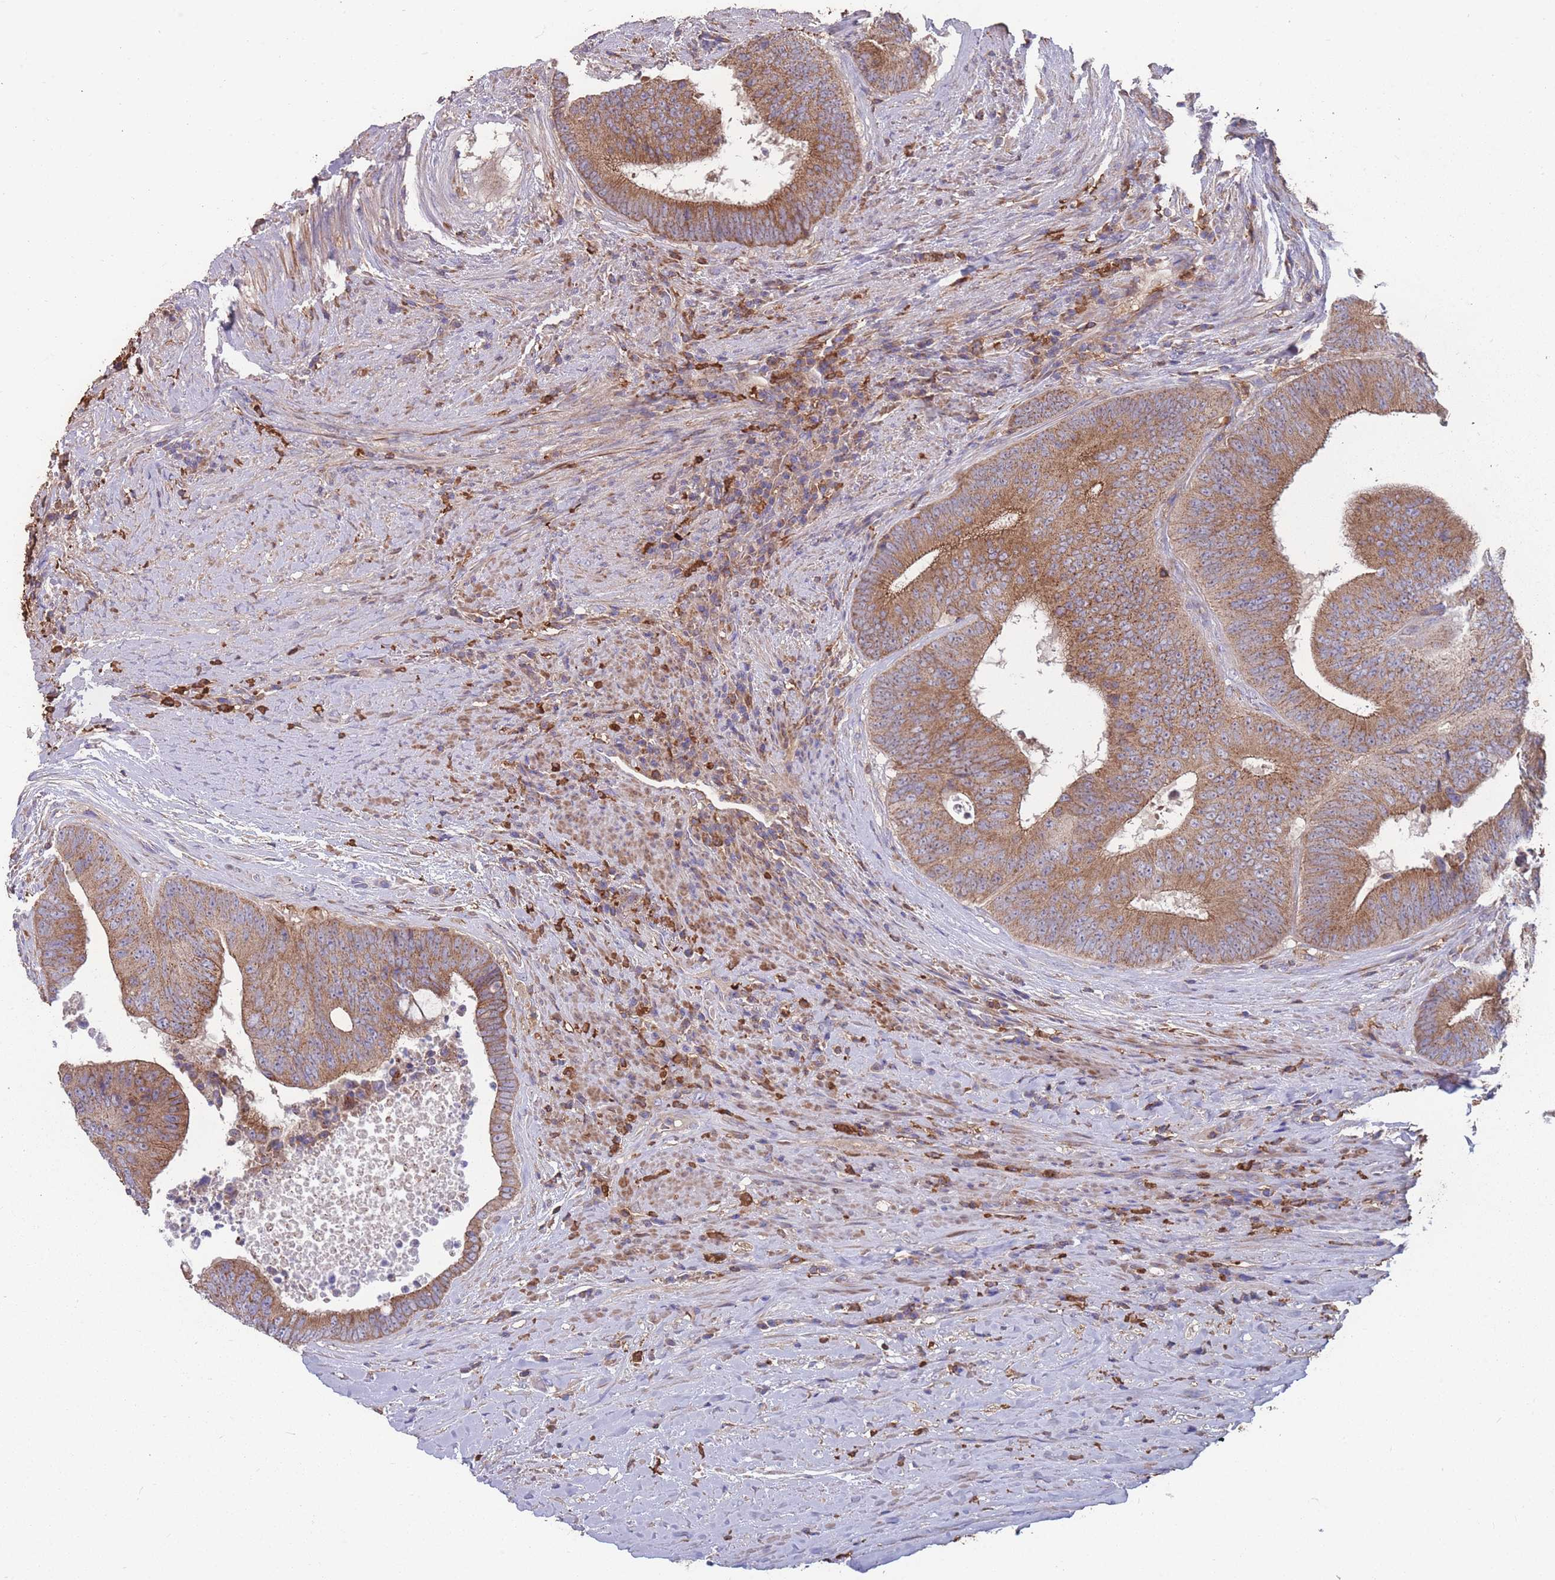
{"staining": {"intensity": "moderate", "quantity": ">75%", "location": "cytoplasmic/membranous"}, "tissue": "colorectal cancer", "cell_type": "Tumor cells", "image_type": "cancer", "snomed": [{"axis": "morphology", "description": "Adenocarcinoma, NOS"}, {"axis": "topography", "description": "Rectum"}], "caption": "IHC staining of colorectal adenocarcinoma, which displays medium levels of moderate cytoplasmic/membranous expression in approximately >75% of tumor cells indicating moderate cytoplasmic/membranous protein positivity. The staining was performed using DAB (3,3'-diaminobenzidine) (brown) for protein detection and nuclei were counterstained in hematoxylin (blue).", "gene": "CD33", "patient": {"sex": "male", "age": 72}}